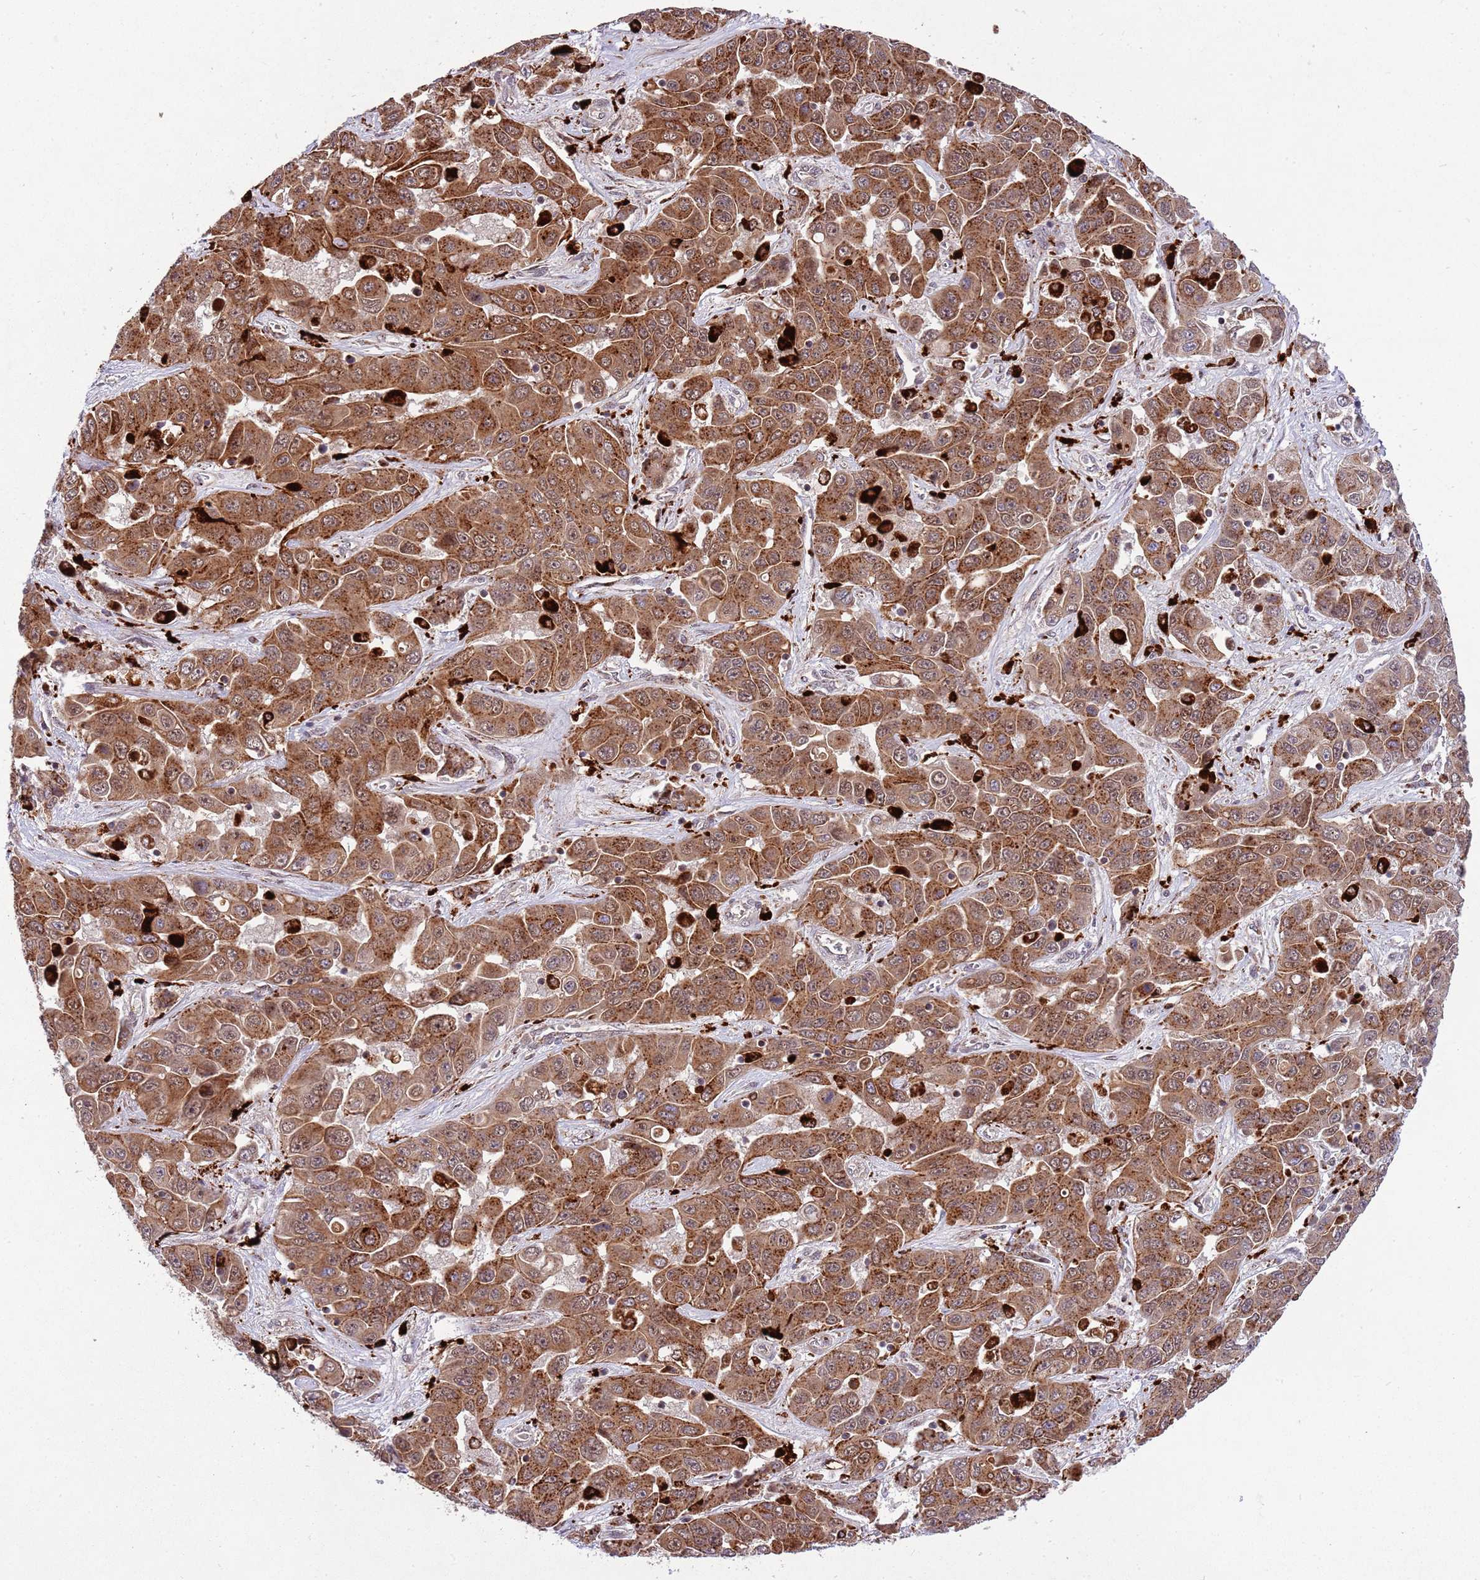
{"staining": {"intensity": "strong", "quantity": ">75%", "location": "cytoplasmic/membranous"}, "tissue": "liver cancer", "cell_type": "Tumor cells", "image_type": "cancer", "snomed": [{"axis": "morphology", "description": "Cholangiocarcinoma"}, {"axis": "topography", "description": "Liver"}], "caption": "High-power microscopy captured an immunohistochemistry histopathology image of liver cancer, revealing strong cytoplasmic/membranous expression in approximately >75% of tumor cells.", "gene": "TRIM27", "patient": {"sex": "female", "age": 52}}